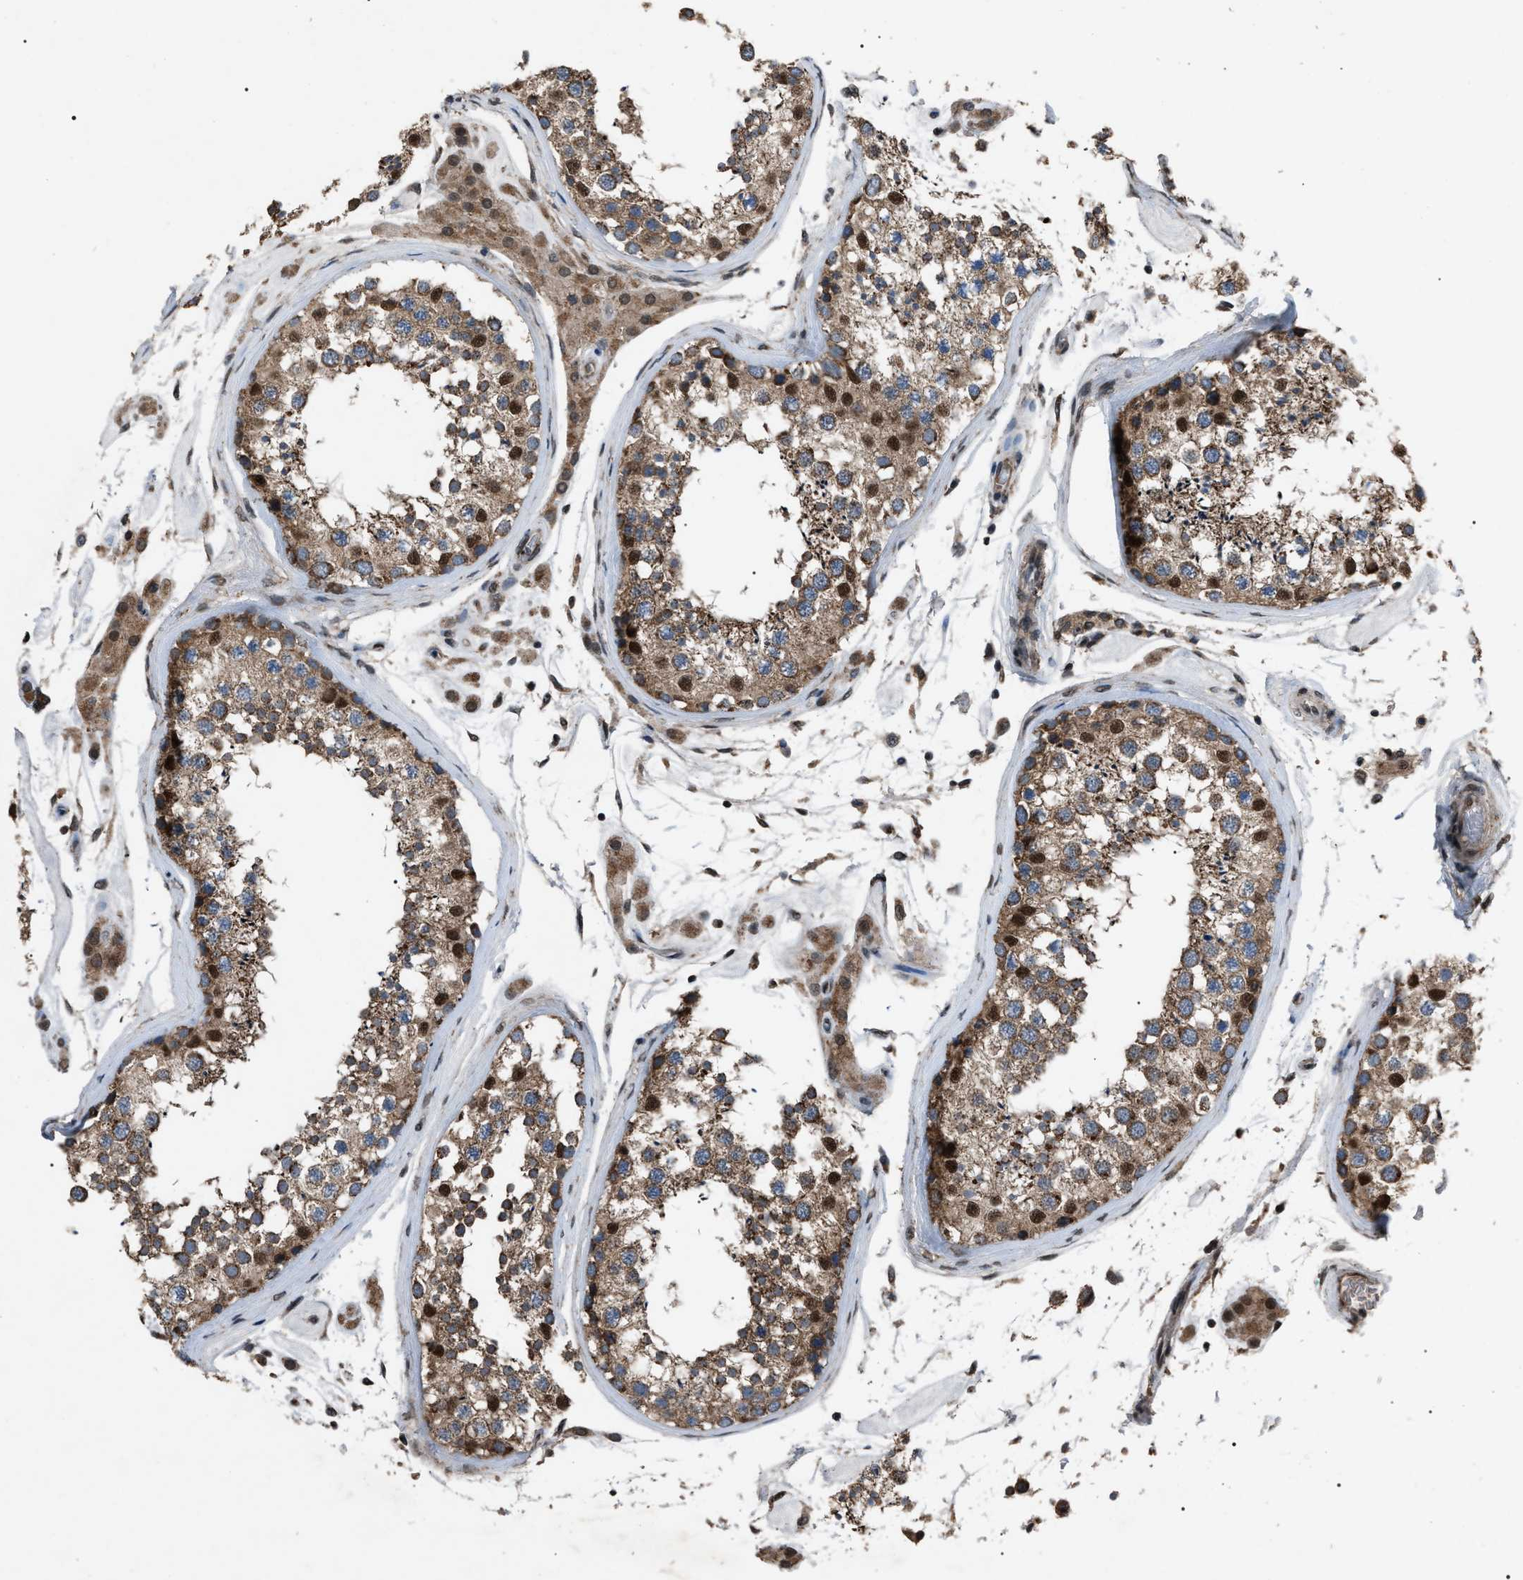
{"staining": {"intensity": "moderate", "quantity": ">75%", "location": "cytoplasmic/membranous,nuclear"}, "tissue": "testis", "cell_type": "Cells in seminiferous ducts", "image_type": "normal", "snomed": [{"axis": "morphology", "description": "Normal tissue, NOS"}, {"axis": "topography", "description": "Testis"}], "caption": "A high-resolution micrograph shows immunohistochemistry (IHC) staining of unremarkable testis, which reveals moderate cytoplasmic/membranous,nuclear positivity in approximately >75% of cells in seminiferous ducts.", "gene": "ZFAND2A", "patient": {"sex": "male", "age": 46}}